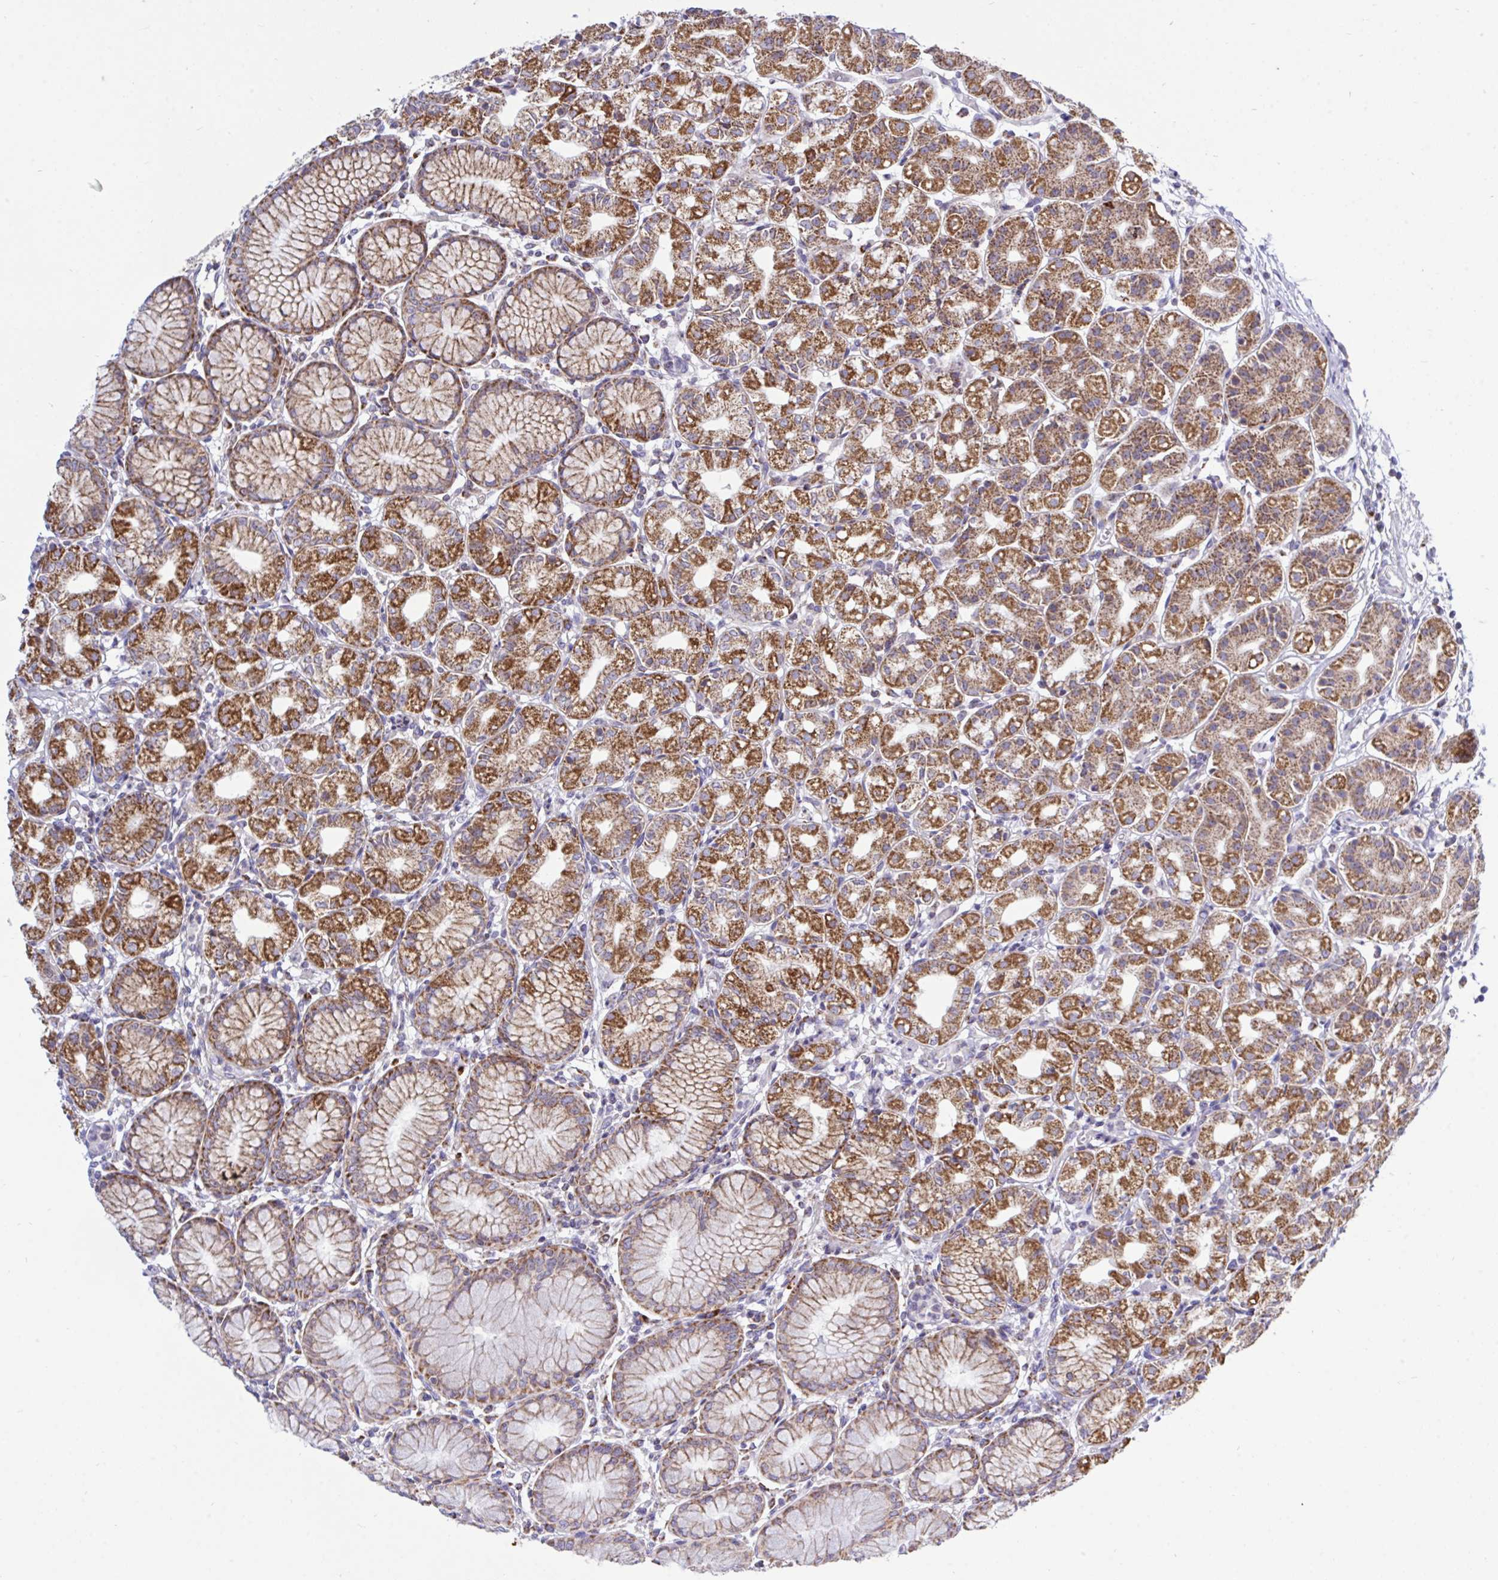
{"staining": {"intensity": "strong", "quantity": "25%-75%", "location": "cytoplasmic/membranous"}, "tissue": "stomach", "cell_type": "Glandular cells", "image_type": "normal", "snomed": [{"axis": "morphology", "description": "Normal tissue, NOS"}, {"axis": "topography", "description": "Stomach"}], "caption": "An image of stomach stained for a protein demonstrates strong cytoplasmic/membranous brown staining in glandular cells.", "gene": "HSPE1", "patient": {"sex": "female", "age": 57}}